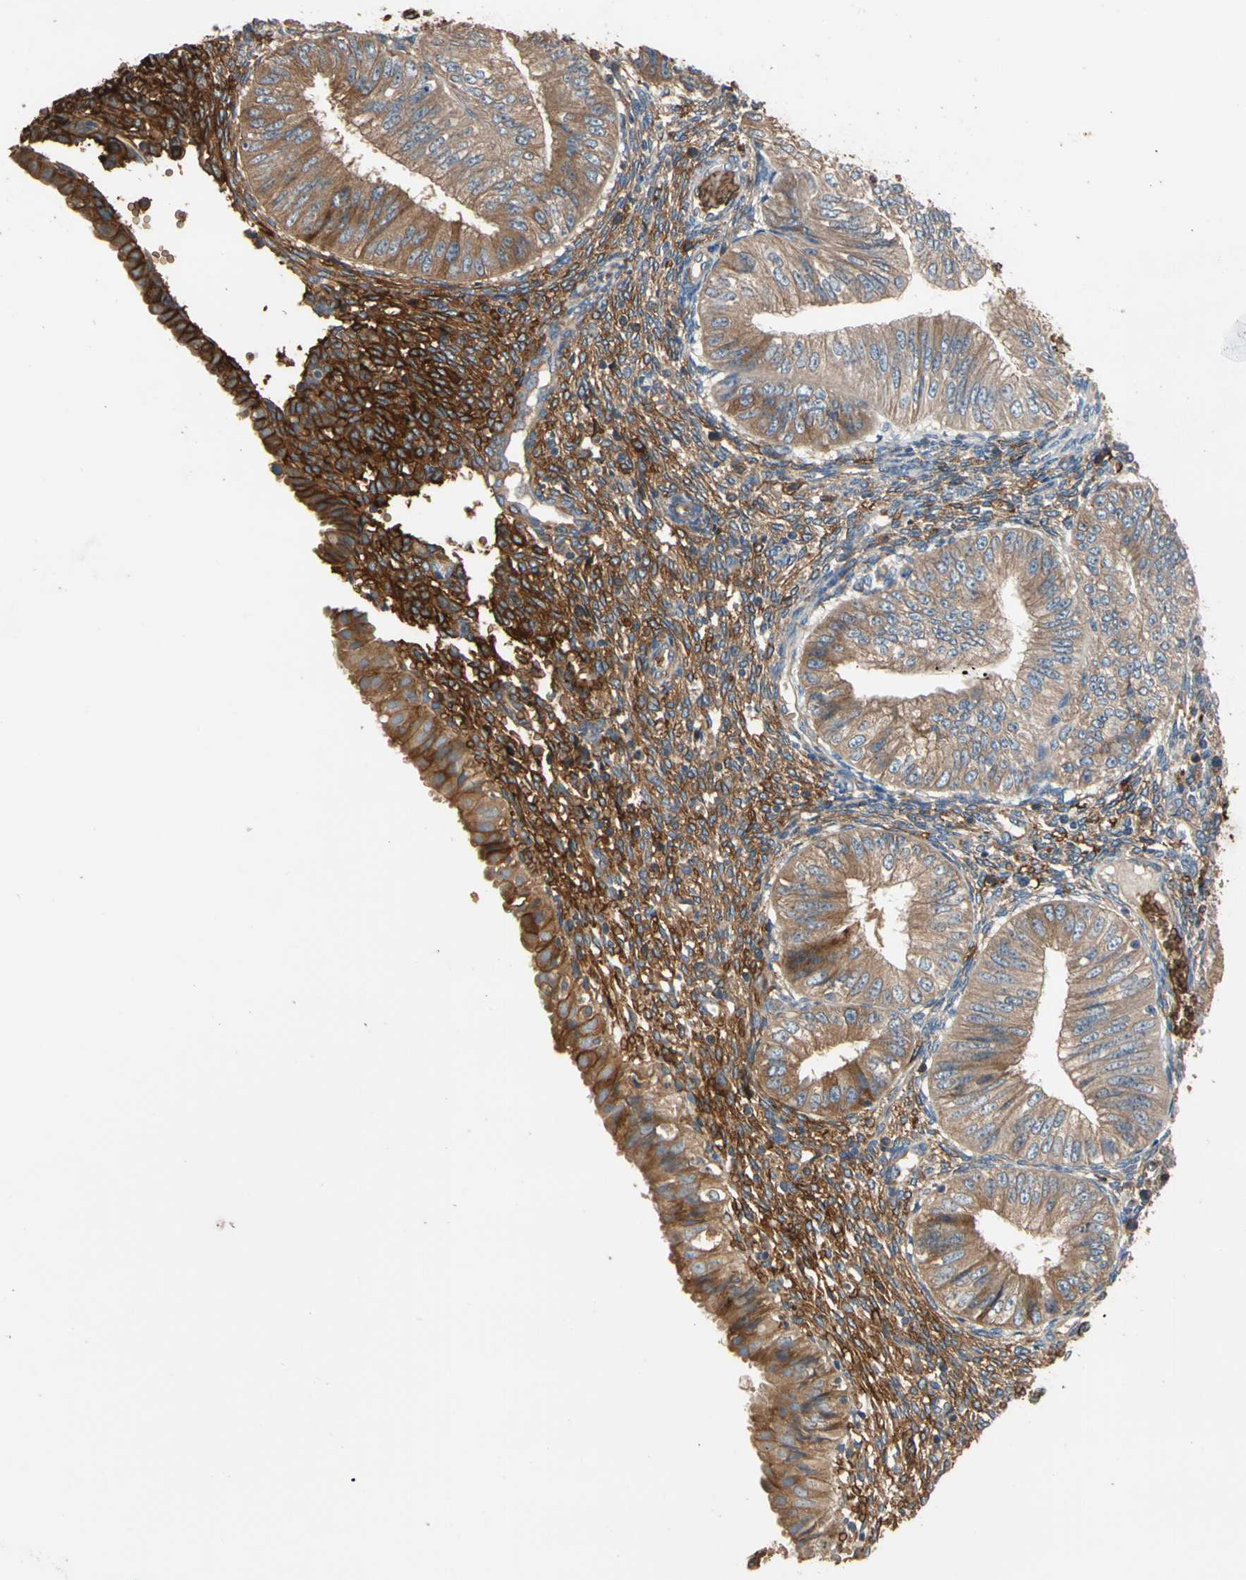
{"staining": {"intensity": "moderate", "quantity": ">75%", "location": "cytoplasmic/membranous"}, "tissue": "endometrial cancer", "cell_type": "Tumor cells", "image_type": "cancer", "snomed": [{"axis": "morphology", "description": "Normal tissue, NOS"}, {"axis": "morphology", "description": "Adenocarcinoma, NOS"}, {"axis": "topography", "description": "Endometrium"}], "caption": "Endometrial adenocarcinoma stained with a brown dye shows moderate cytoplasmic/membranous positive positivity in approximately >75% of tumor cells.", "gene": "RIOK2", "patient": {"sex": "female", "age": 53}}